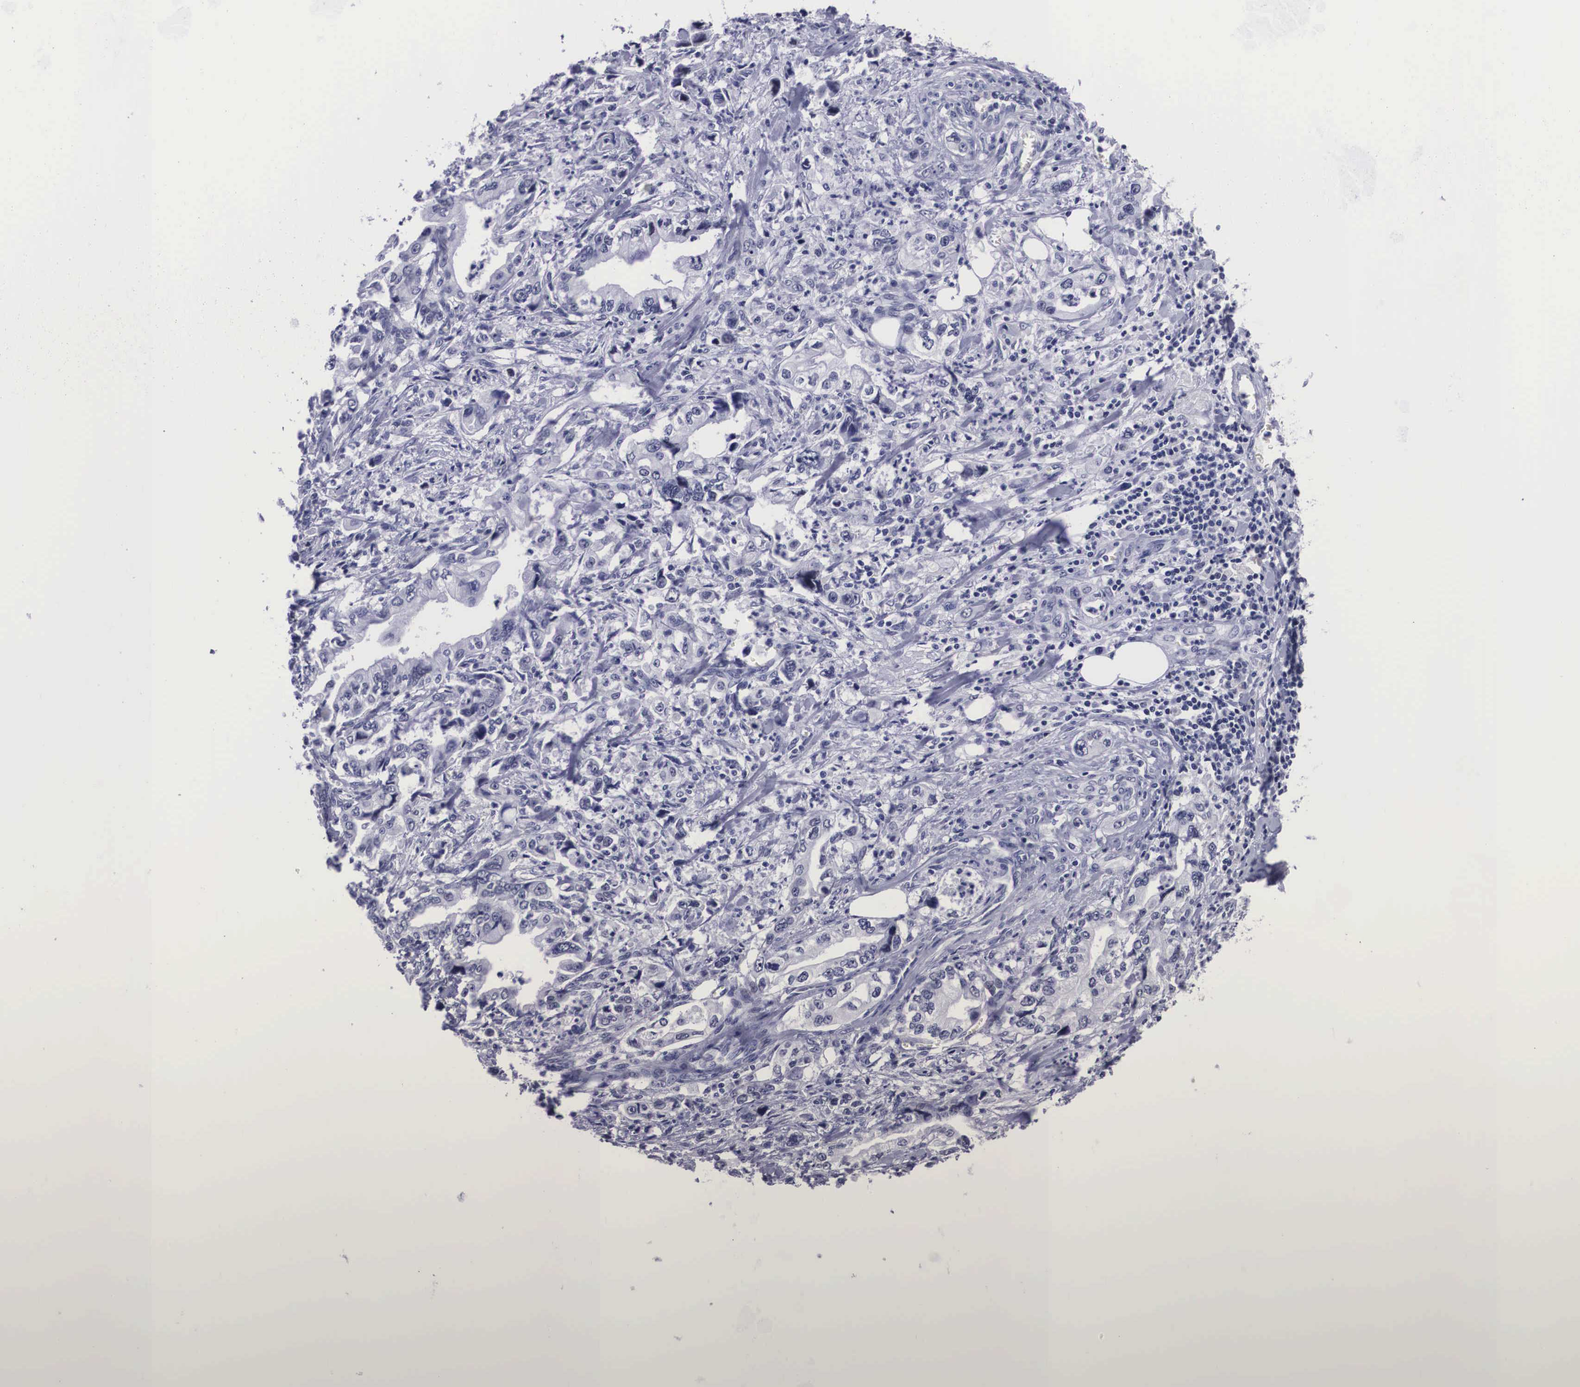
{"staining": {"intensity": "negative", "quantity": "none", "location": "none"}, "tissue": "stomach cancer", "cell_type": "Tumor cells", "image_type": "cancer", "snomed": [{"axis": "morphology", "description": "Adenocarcinoma, NOS"}, {"axis": "topography", "description": "Pancreas"}, {"axis": "topography", "description": "Stomach, upper"}], "caption": "Photomicrograph shows no significant protein positivity in tumor cells of adenocarcinoma (stomach).", "gene": "C22orf31", "patient": {"sex": "male", "age": 77}}